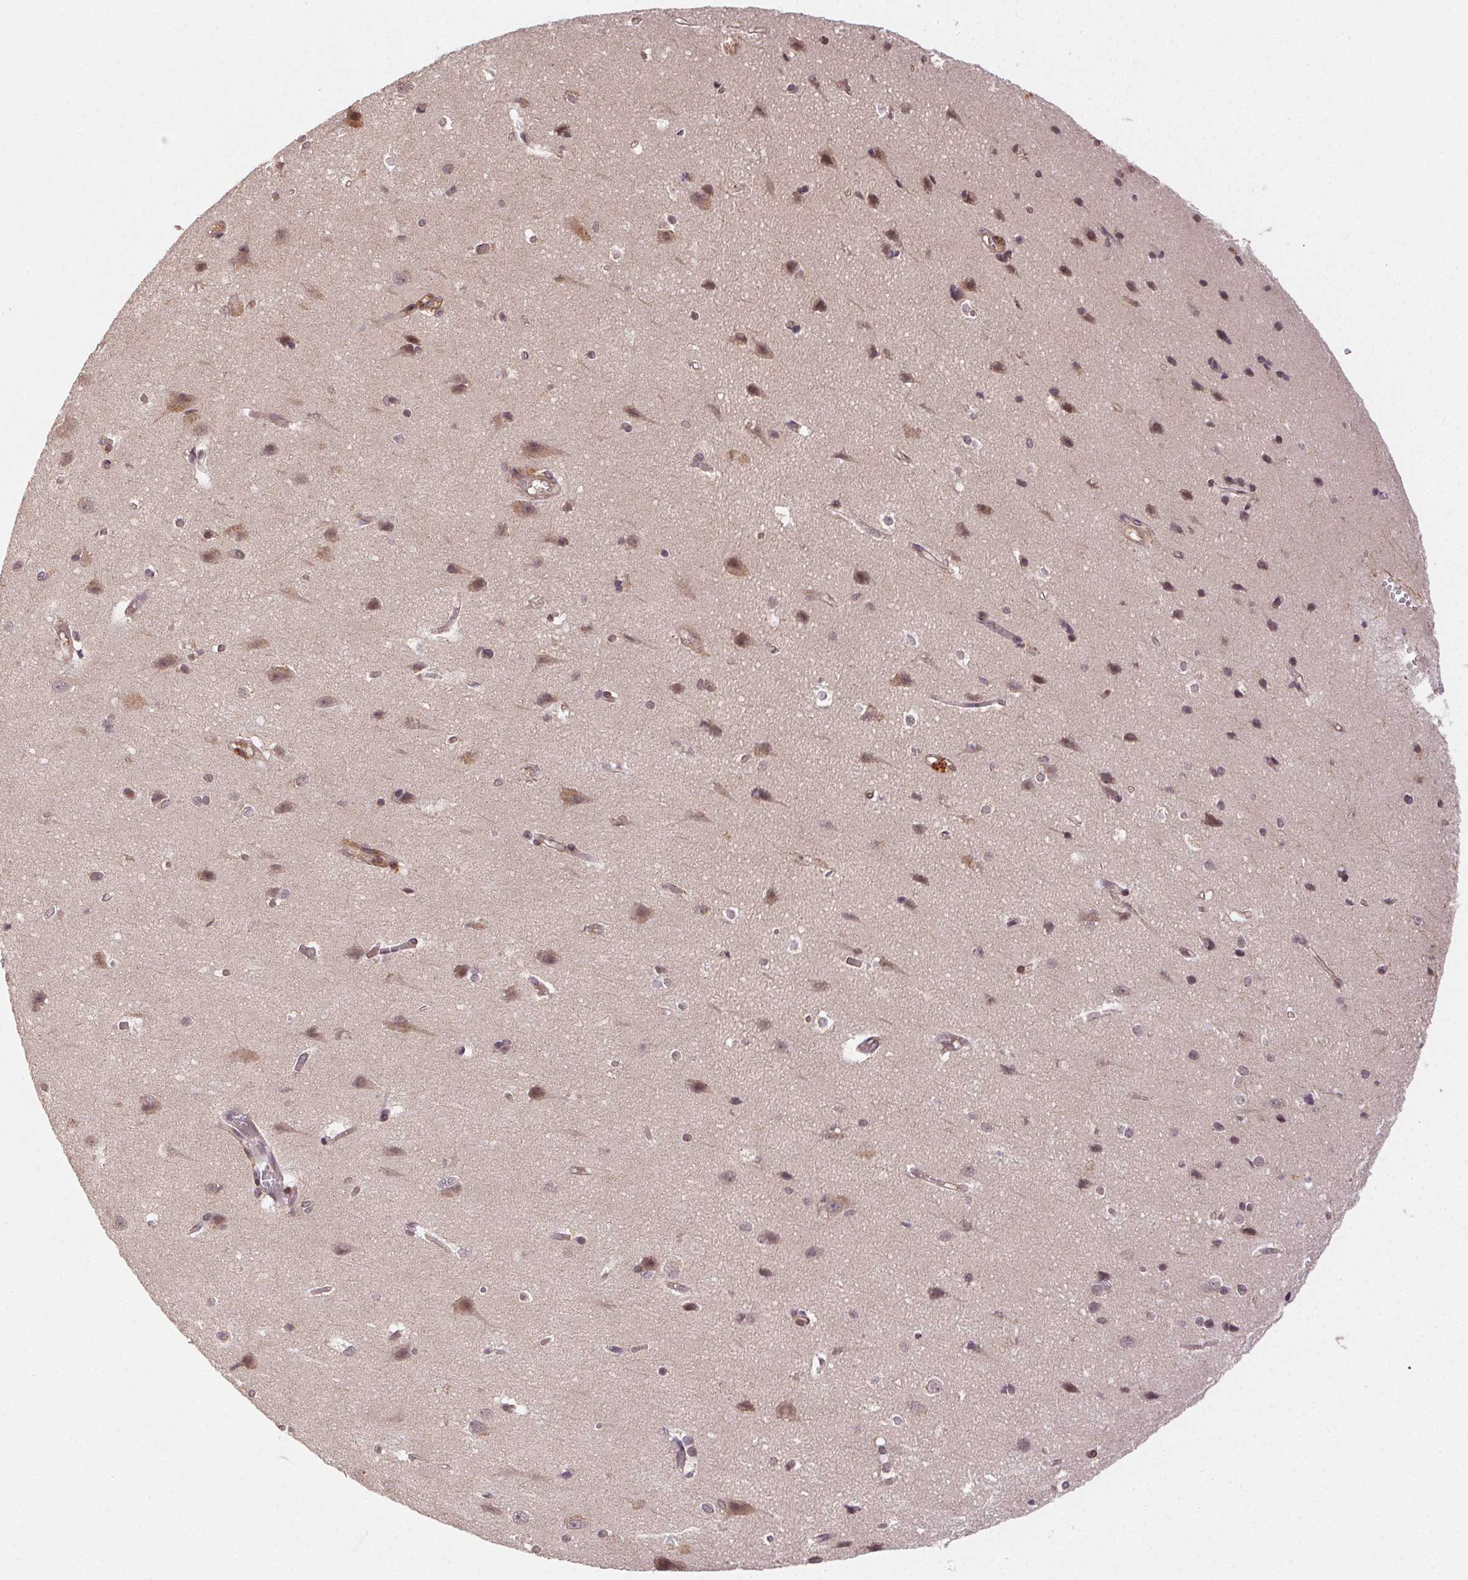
{"staining": {"intensity": "weak", "quantity": ">75%", "location": "cytoplasmic/membranous"}, "tissue": "cerebral cortex", "cell_type": "Endothelial cells", "image_type": "normal", "snomed": [{"axis": "morphology", "description": "Normal tissue, NOS"}, {"axis": "topography", "description": "Cerebral cortex"}], "caption": "Cerebral cortex was stained to show a protein in brown. There is low levels of weak cytoplasmic/membranous expression in about >75% of endothelial cells. (DAB (3,3'-diaminobenzidine) IHC with brightfield microscopy, high magnification).", "gene": "KLHL15", "patient": {"sex": "male", "age": 37}}